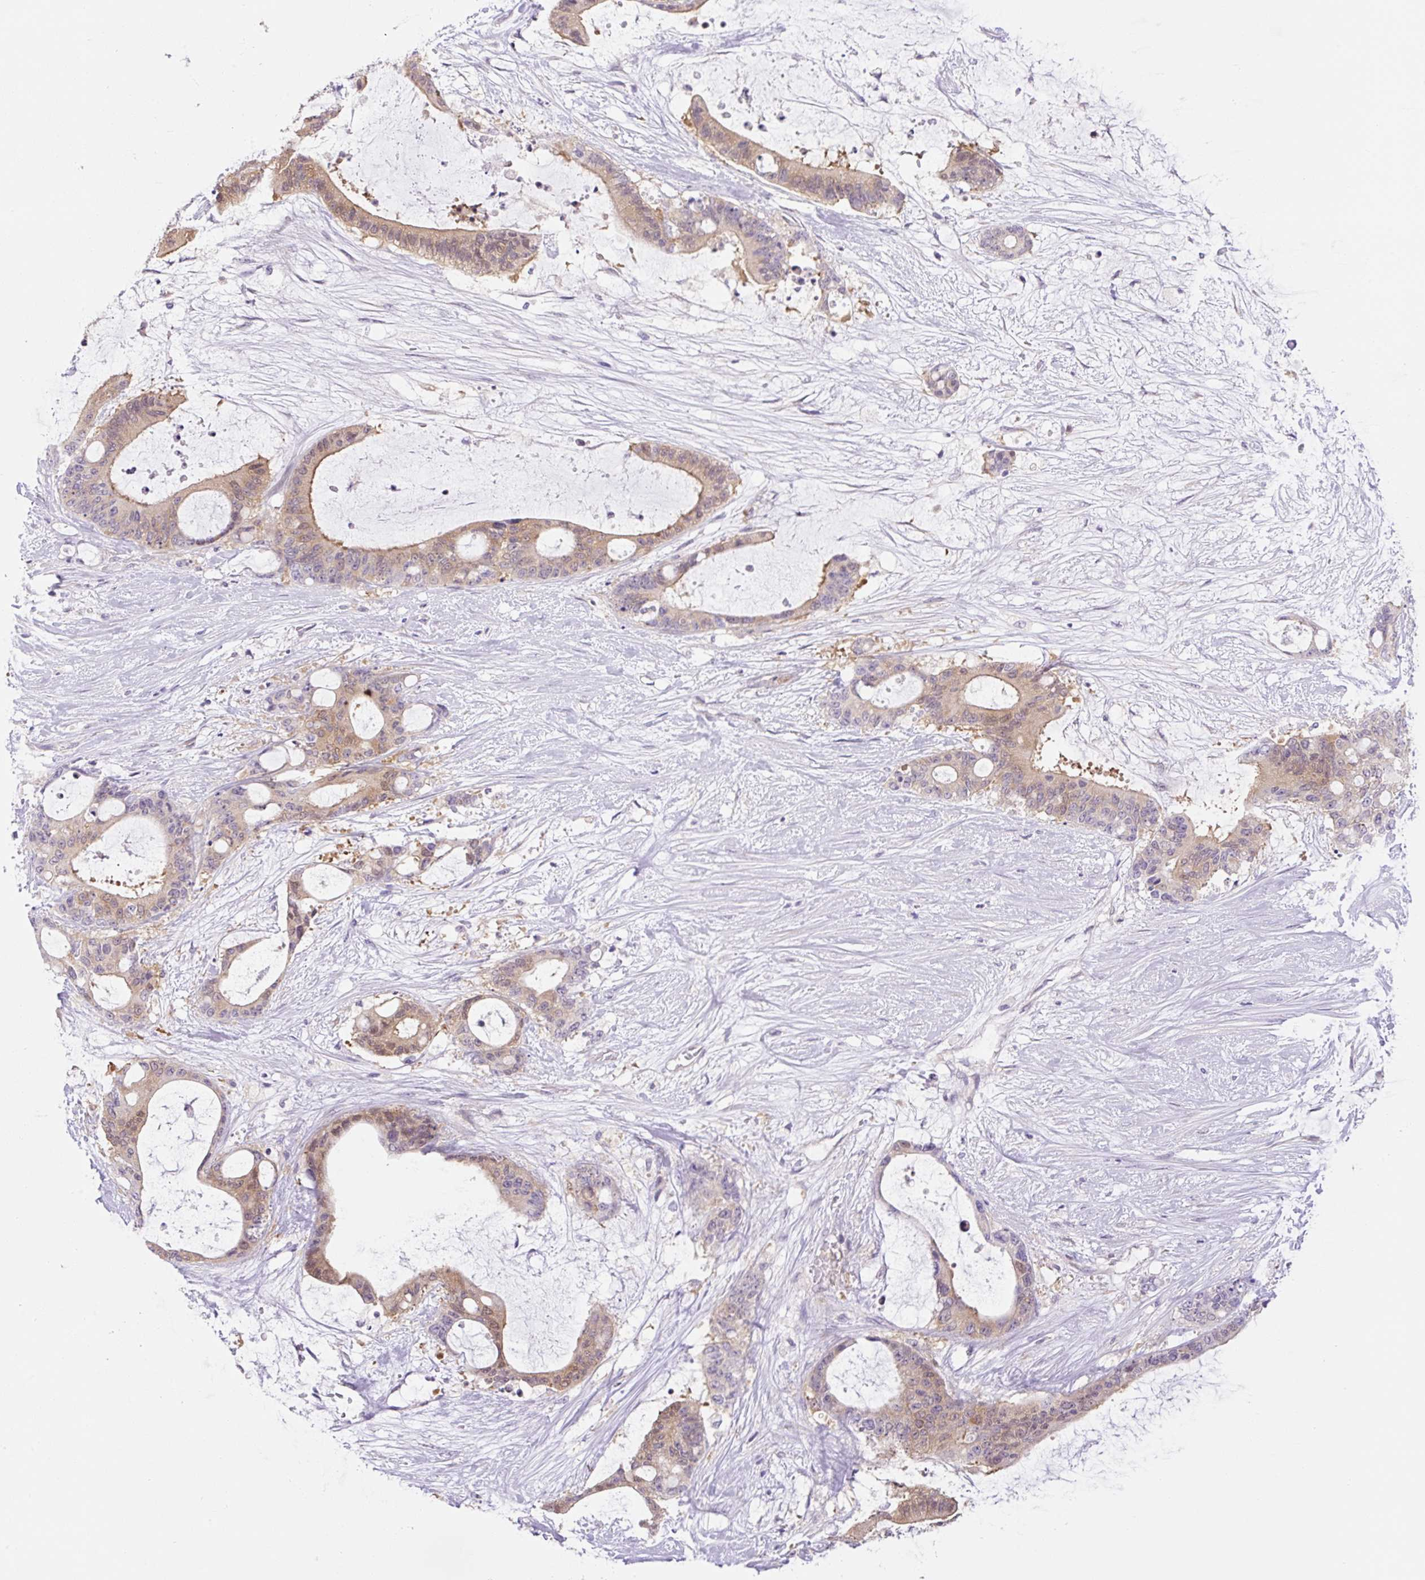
{"staining": {"intensity": "moderate", "quantity": ">75%", "location": "cytoplasmic/membranous"}, "tissue": "liver cancer", "cell_type": "Tumor cells", "image_type": "cancer", "snomed": [{"axis": "morphology", "description": "Normal tissue, NOS"}, {"axis": "morphology", "description": "Cholangiocarcinoma"}, {"axis": "topography", "description": "Liver"}, {"axis": "topography", "description": "Peripheral nerve tissue"}], "caption": "Liver cholangiocarcinoma stained for a protein (brown) demonstrates moderate cytoplasmic/membranous positive positivity in about >75% of tumor cells.", "gene": "CAMK2B", "patient": {"sex": "female", "age": 73}}